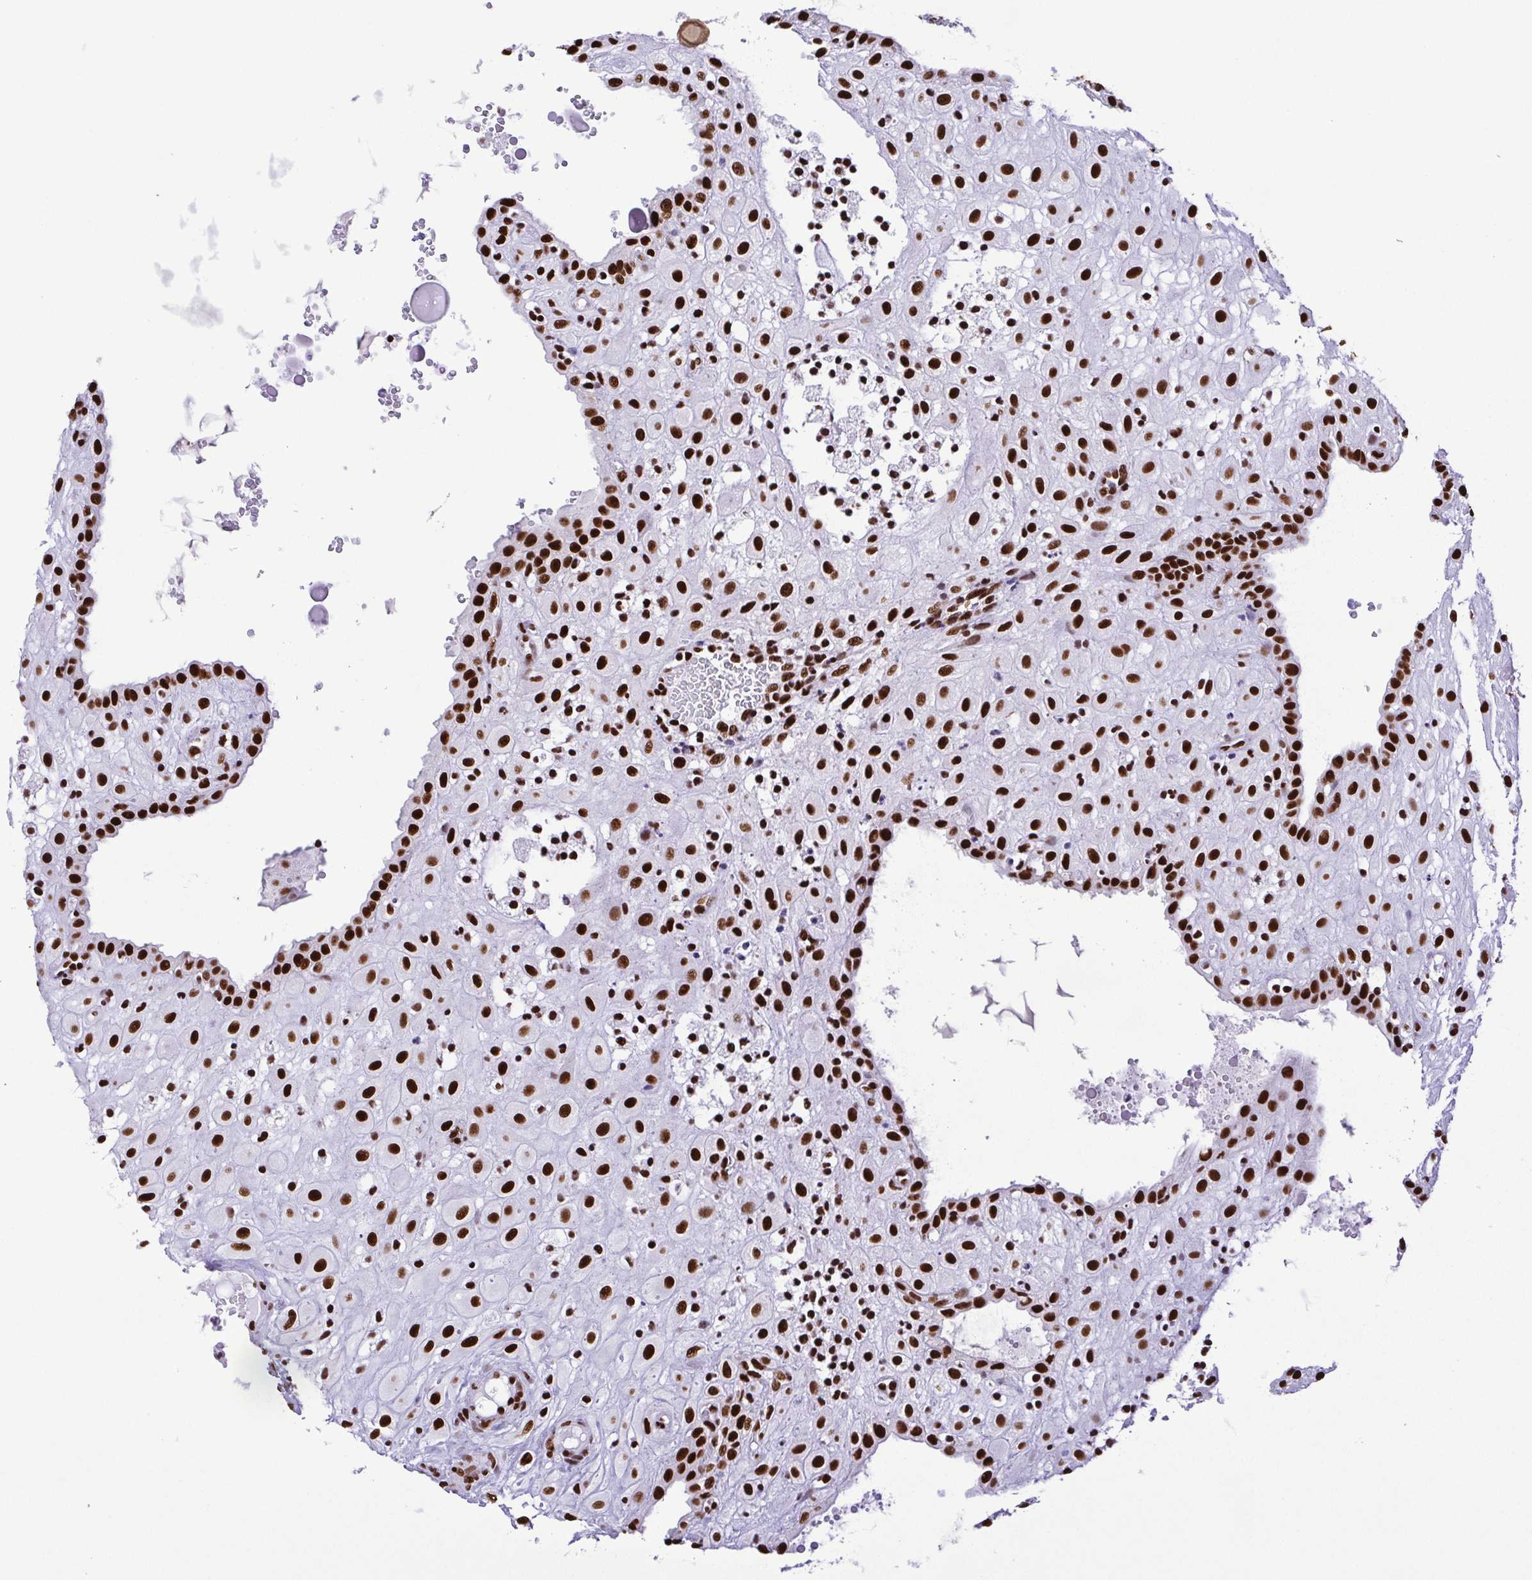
{"staining": {"intensity": "strong", "quantity": ">75%", "location": "nuclear"}, "tissue": "placenta", "cell_type": "Decidual cells", "image_type": "normal", "snomed": [{"axis": "morphology", "description": "Normal tissue, NOS"}, {"axis": "topography", "description": "Placenta"}], "caption": "A high amount of strong nuclear positivity is seen in approximately >75% of decidual cells in benign placenta. The staining was performed using DAB, with brown indicating positive protein expression. Nuclei are stained blue with hematoxylin.", "gene": "TRIM28", "patient": {"sex": "female", "age": 24}}